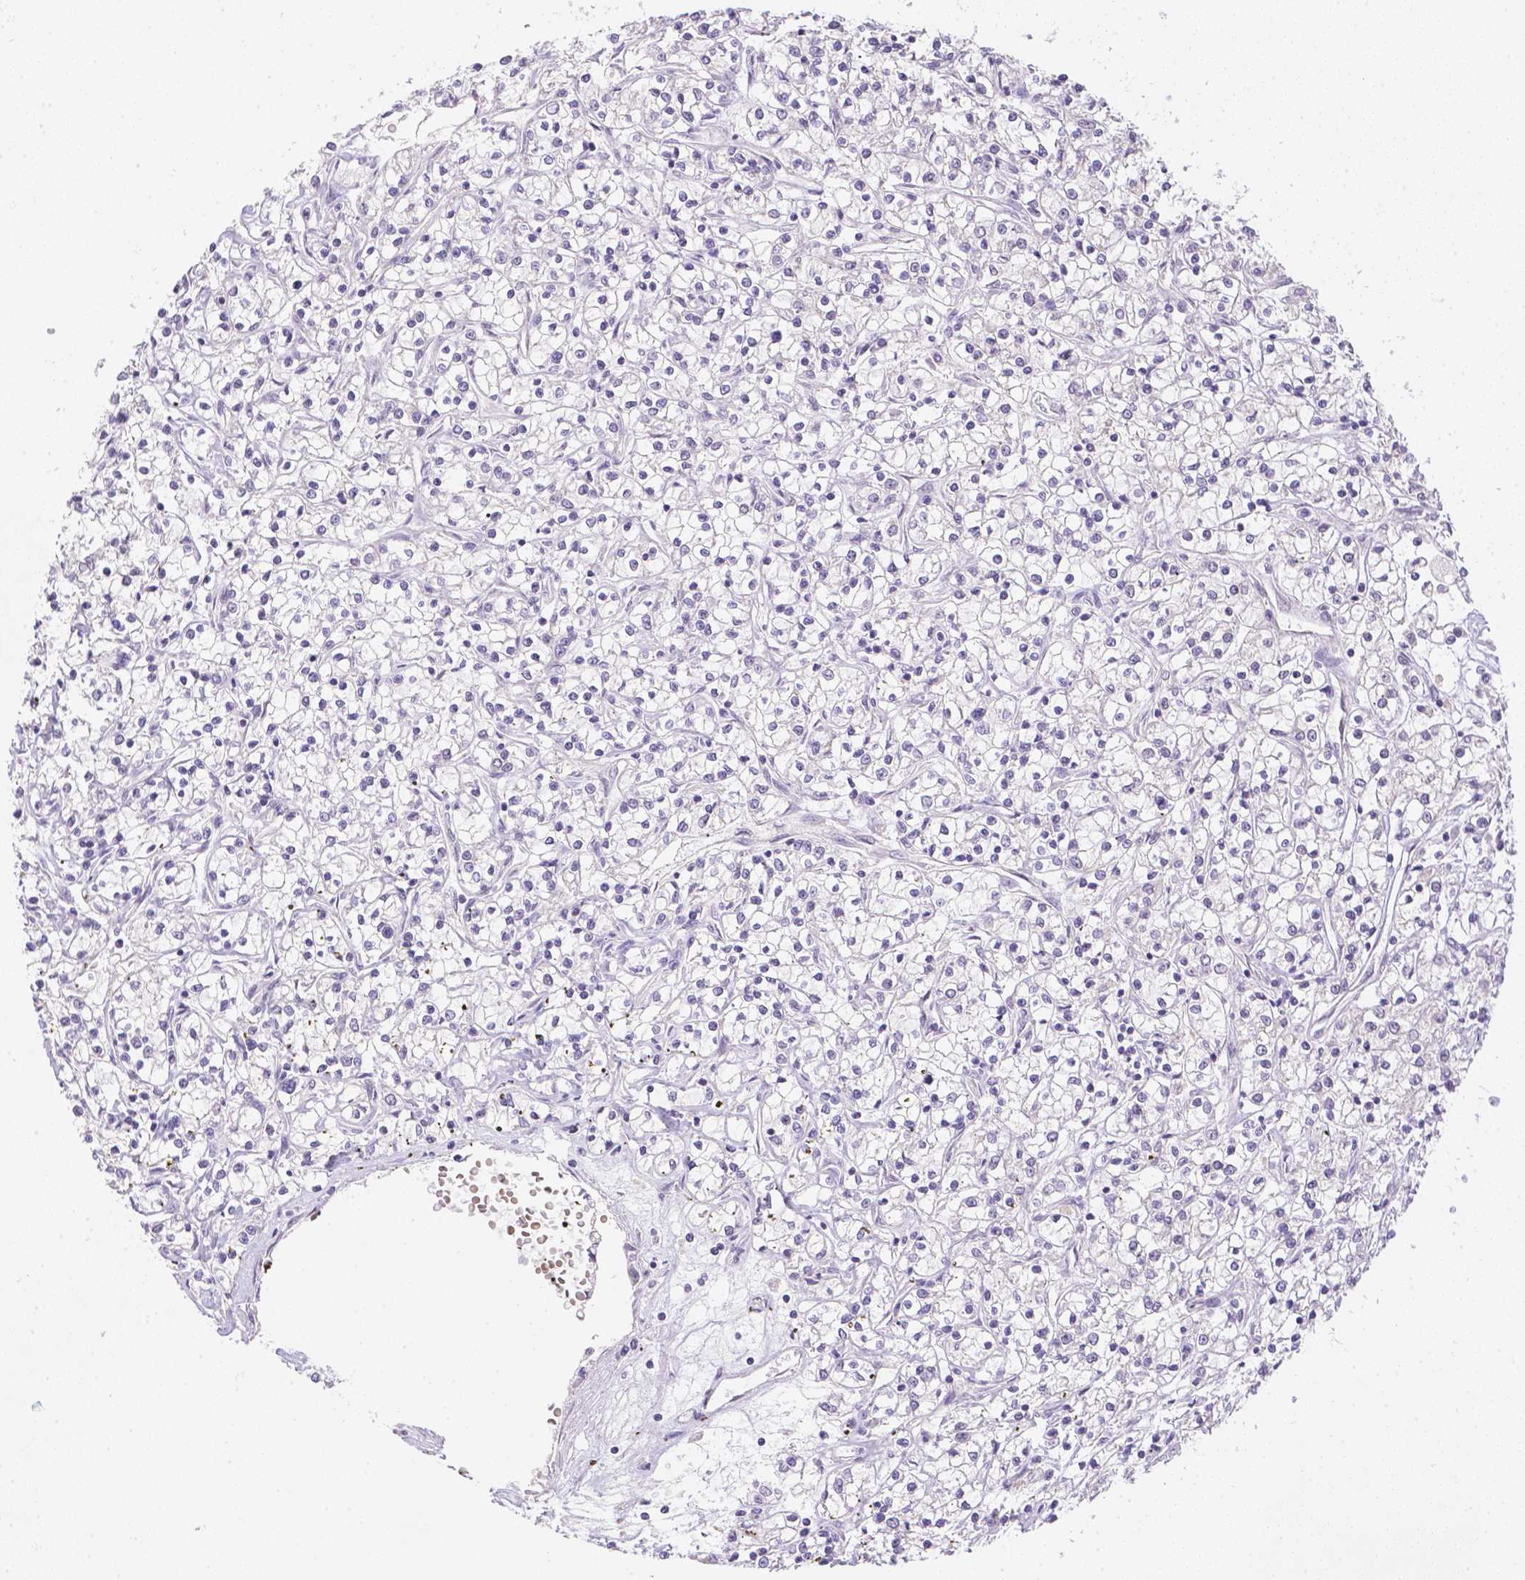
{"staining": {"intensity": "negative", "quantity": "none", "location": "none"}, "tissue": "renal cancer", "cell_type": "Tumor cells", "image_type": "cancer", "snomed": [{"axis": "morphology", "description": "Adenocarcinoma, NOS"}, {"axis": "topography", "description": "Kidney"}], "caption": "IHC micrograph of neoplastic tissue: human renal cancer stained with DAB demonstrates no significant protein staining in tumor cells.", "gene": "ZNF280B", "patient": {"sex": "female", "age": 59}}